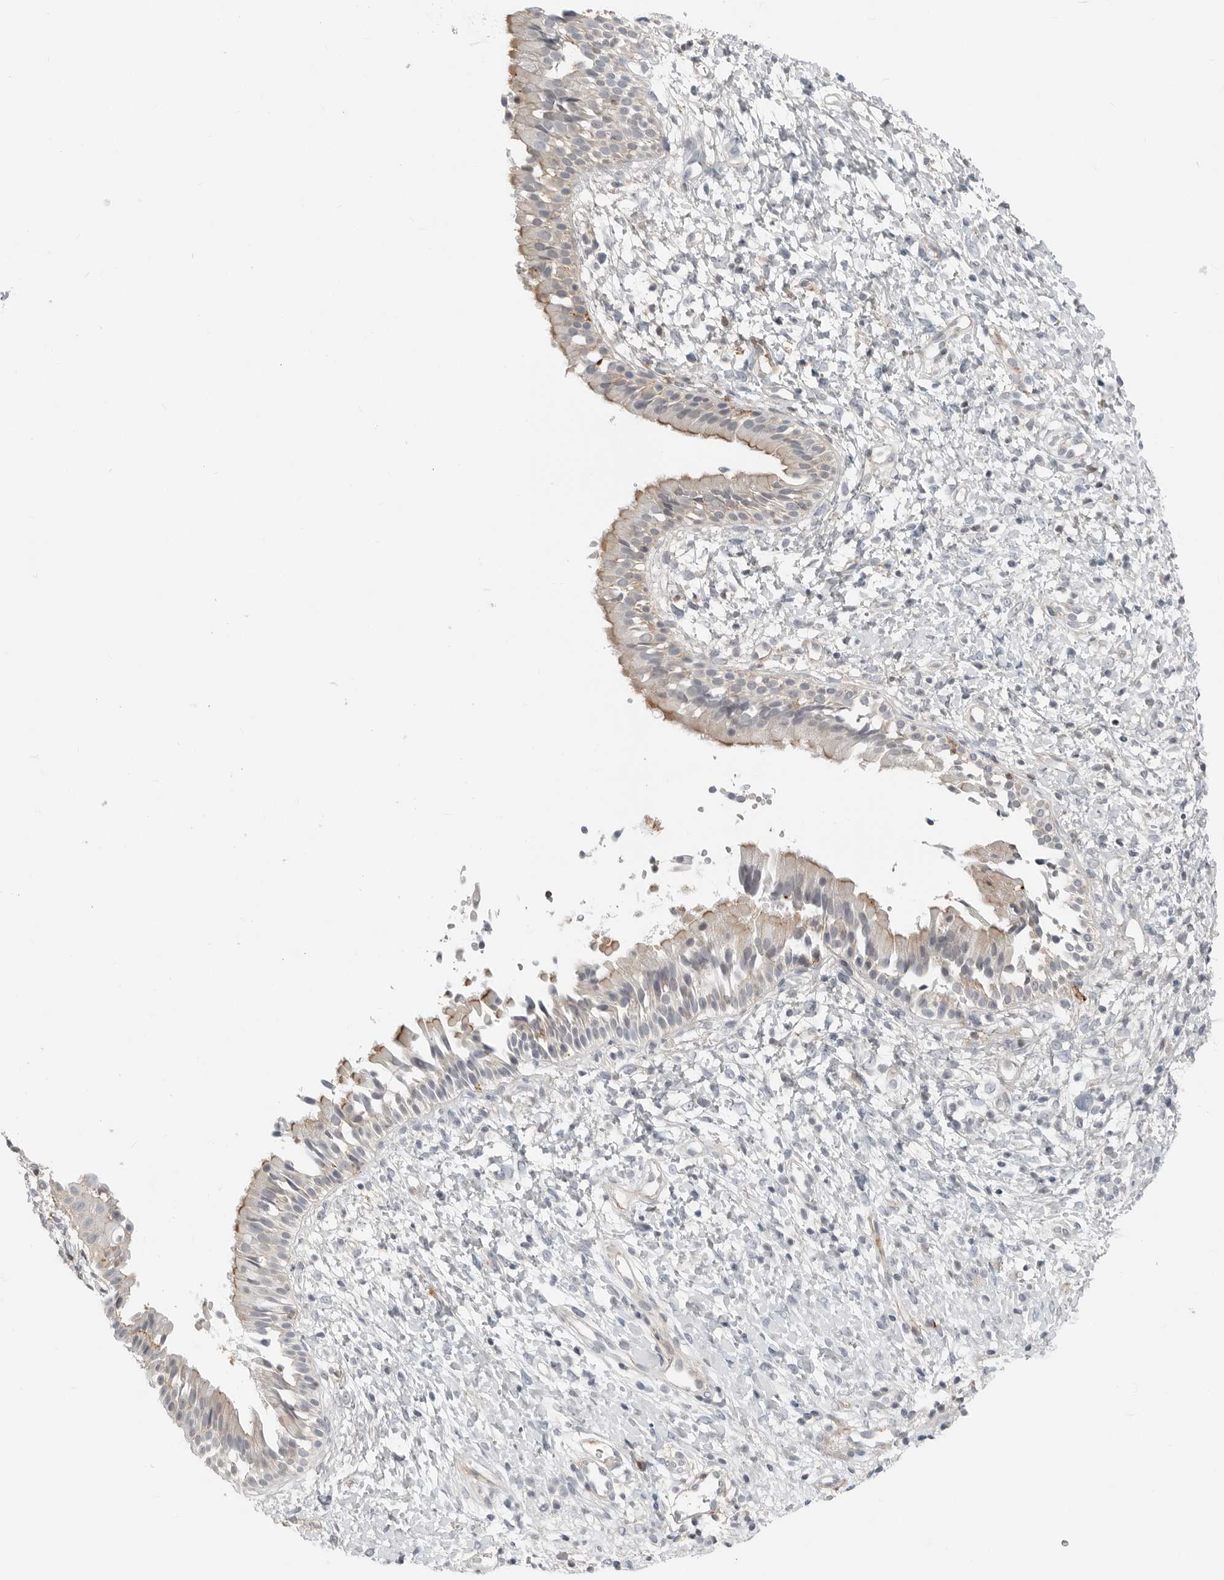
{"staining": {"intensity": "moderate", "quantity": "<25%", "location": "cytoplasmic/membranous"}, "tissue": "nasopharynx", "cell_type": "Respiratory epithelial cells", "image_type": "normal", "snomed": [{"axis": "morphology", "description": "Normal tissue, NOS"}, {"axis": "topography", "description": "Nasopharynx"}], "caption": "Protein expression analysis of benign human nasopharynx reveals moderate cytoplasmic/membranous positivity in about <25% of respiratory epithelial cells.", "gene": "LEFTY2", "patient": {"sex": "male", "age": 22}}